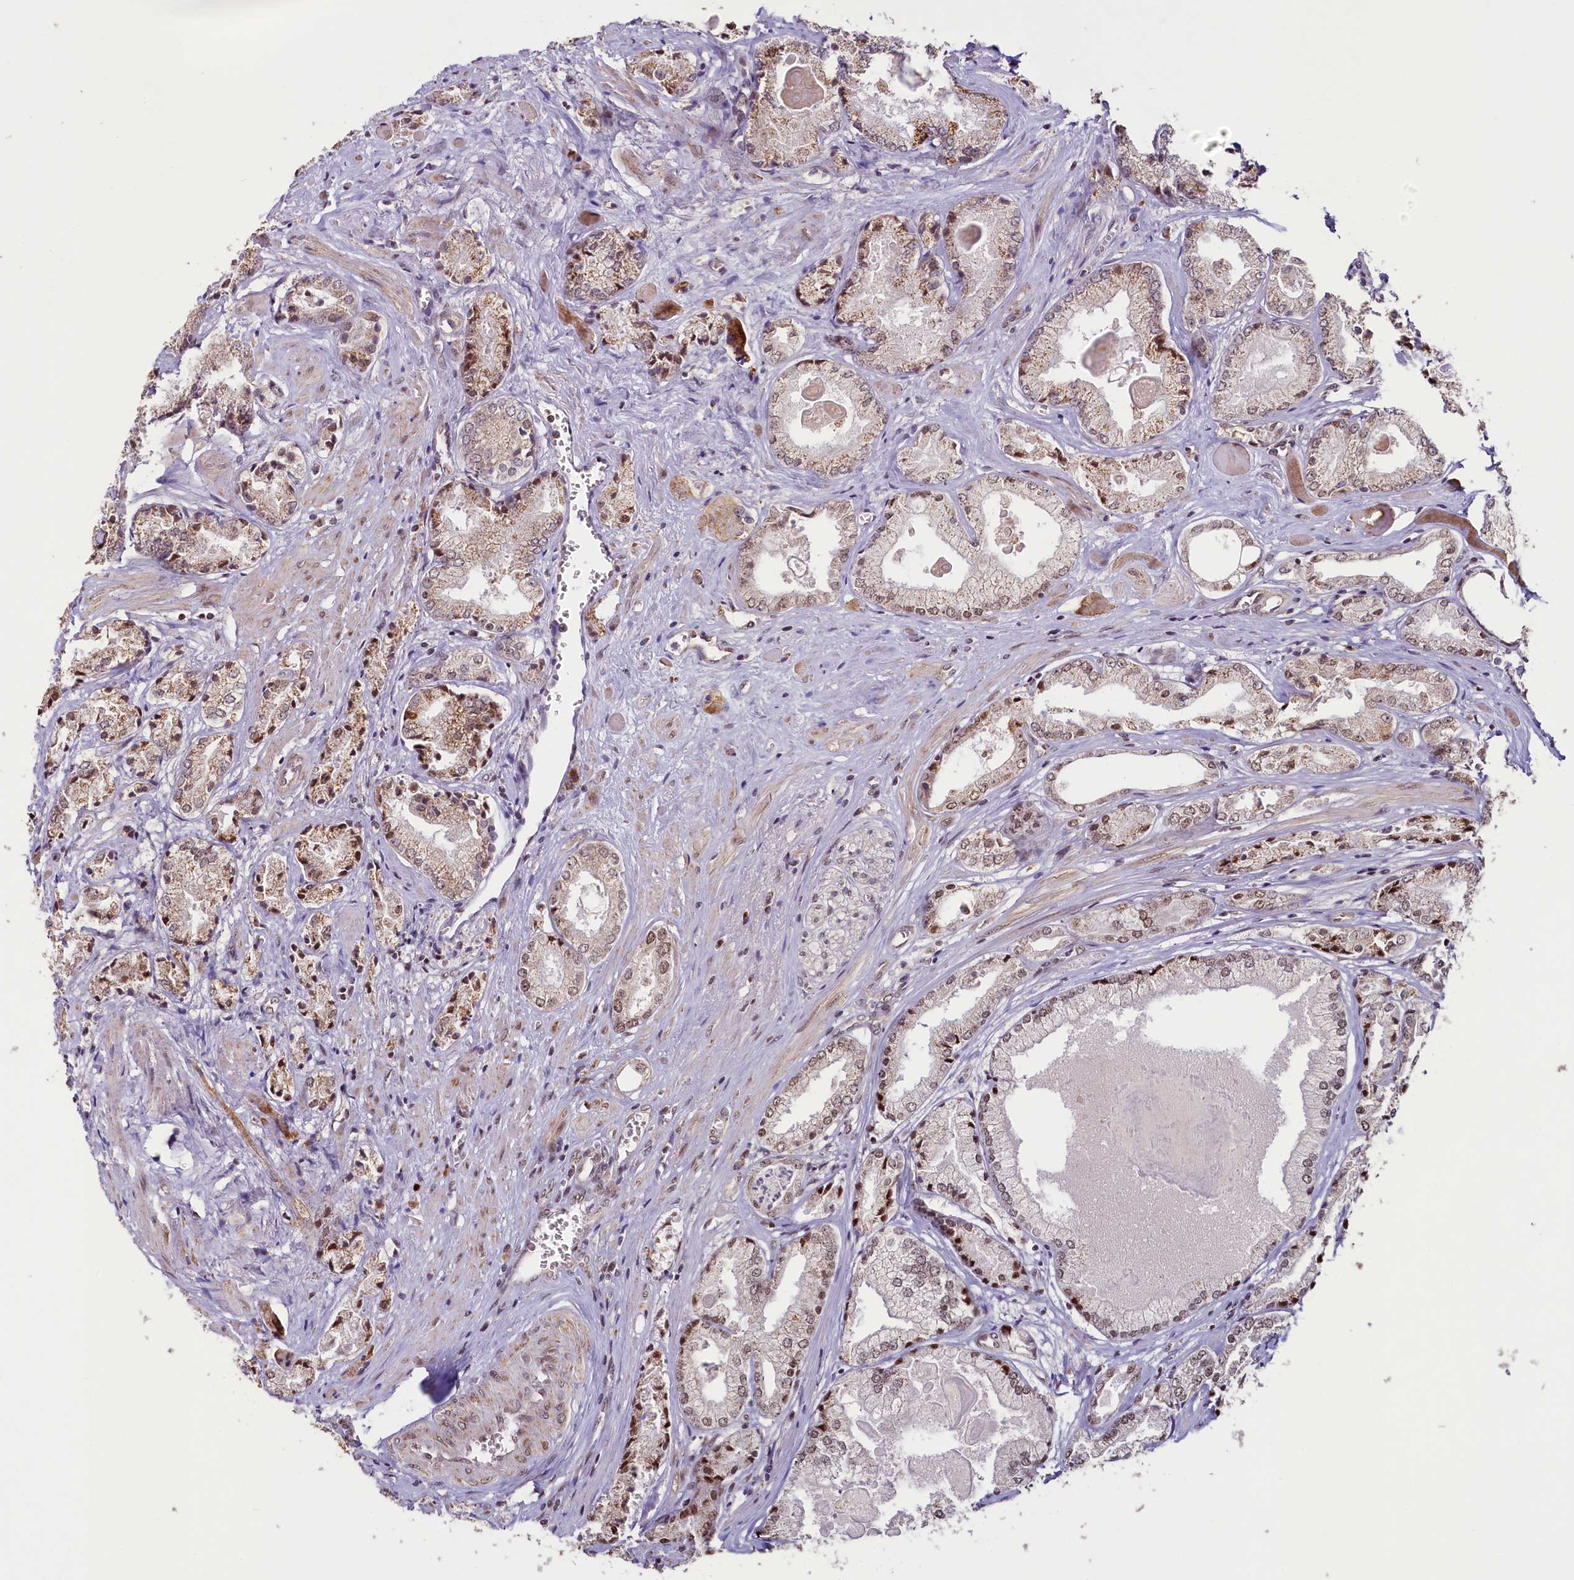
{"staining": {"intensity": "moderate", "quantity": ">75%", "location": "nuclear"}, "tissue": "prostate cancer", "cell_type": "Tumor cells", "image_type": "cancer", "snomed": [{"axis": "morphology", "description": "Adenocarcinoma, Low grade"}, {"axis": "topography", "description": "Prostate"}], "caption": "Protein expression analysis of prostate cancer (adenocarcinoma (low-grade)) demonstrates moderate nuclear expression in approximately >75% of tumor cells. (DAB = brown stain, brightfield microscopy at high magnification).", "gene": "PDE6D", "patient": {"sex": "male", "age": 60}}